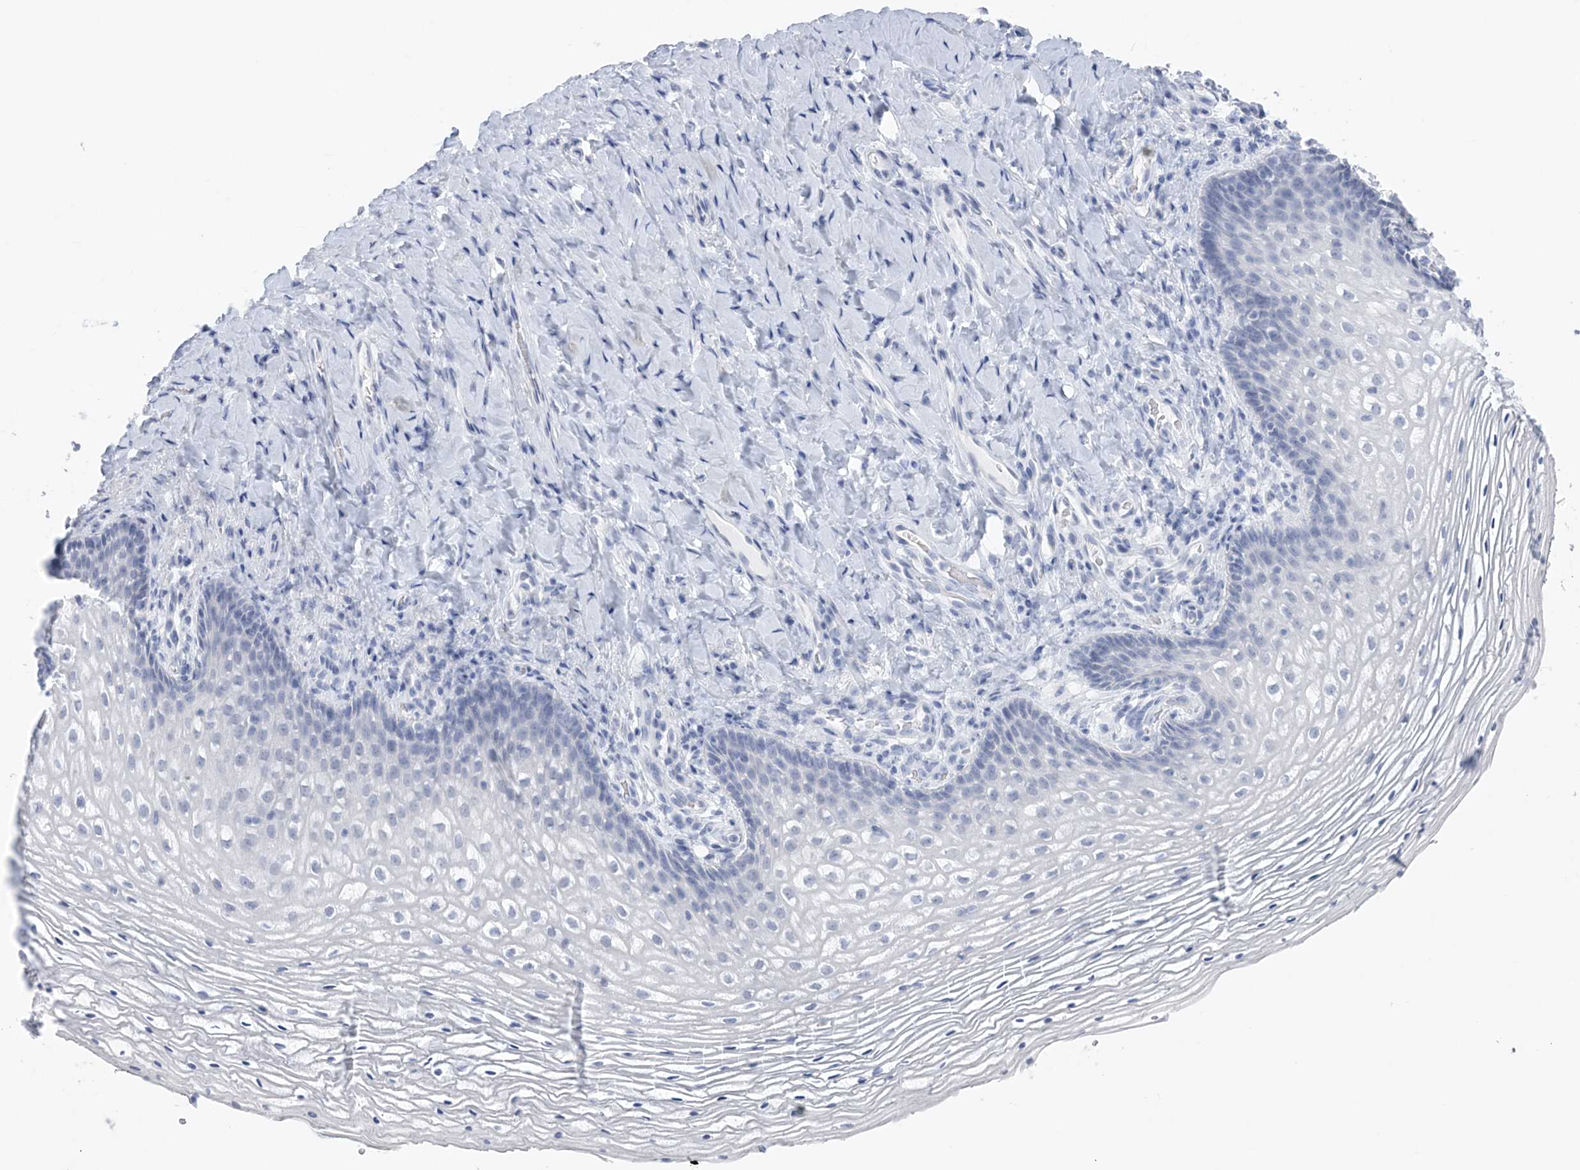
{"staining": {"intensity": "negative", "quantity": "none", "location": "none"}, "tissue": "vagina", "cell_type": "Squamous epithelial cells", "image_type": "normal", "snomed": [{"axis": "morphology", "description": "Normal tissue, NOS"}, {"axis": "topography", "description": "Vagina"}], "caption": "An image of human vagina is negative for staining in squamous epithelial cells. The staining is performed using DAB brown chromogen with nuclei counter-stained in using hematoxylin.", "gene": "SH3YL1", "patient": {"sex": "female", "age": 60}}